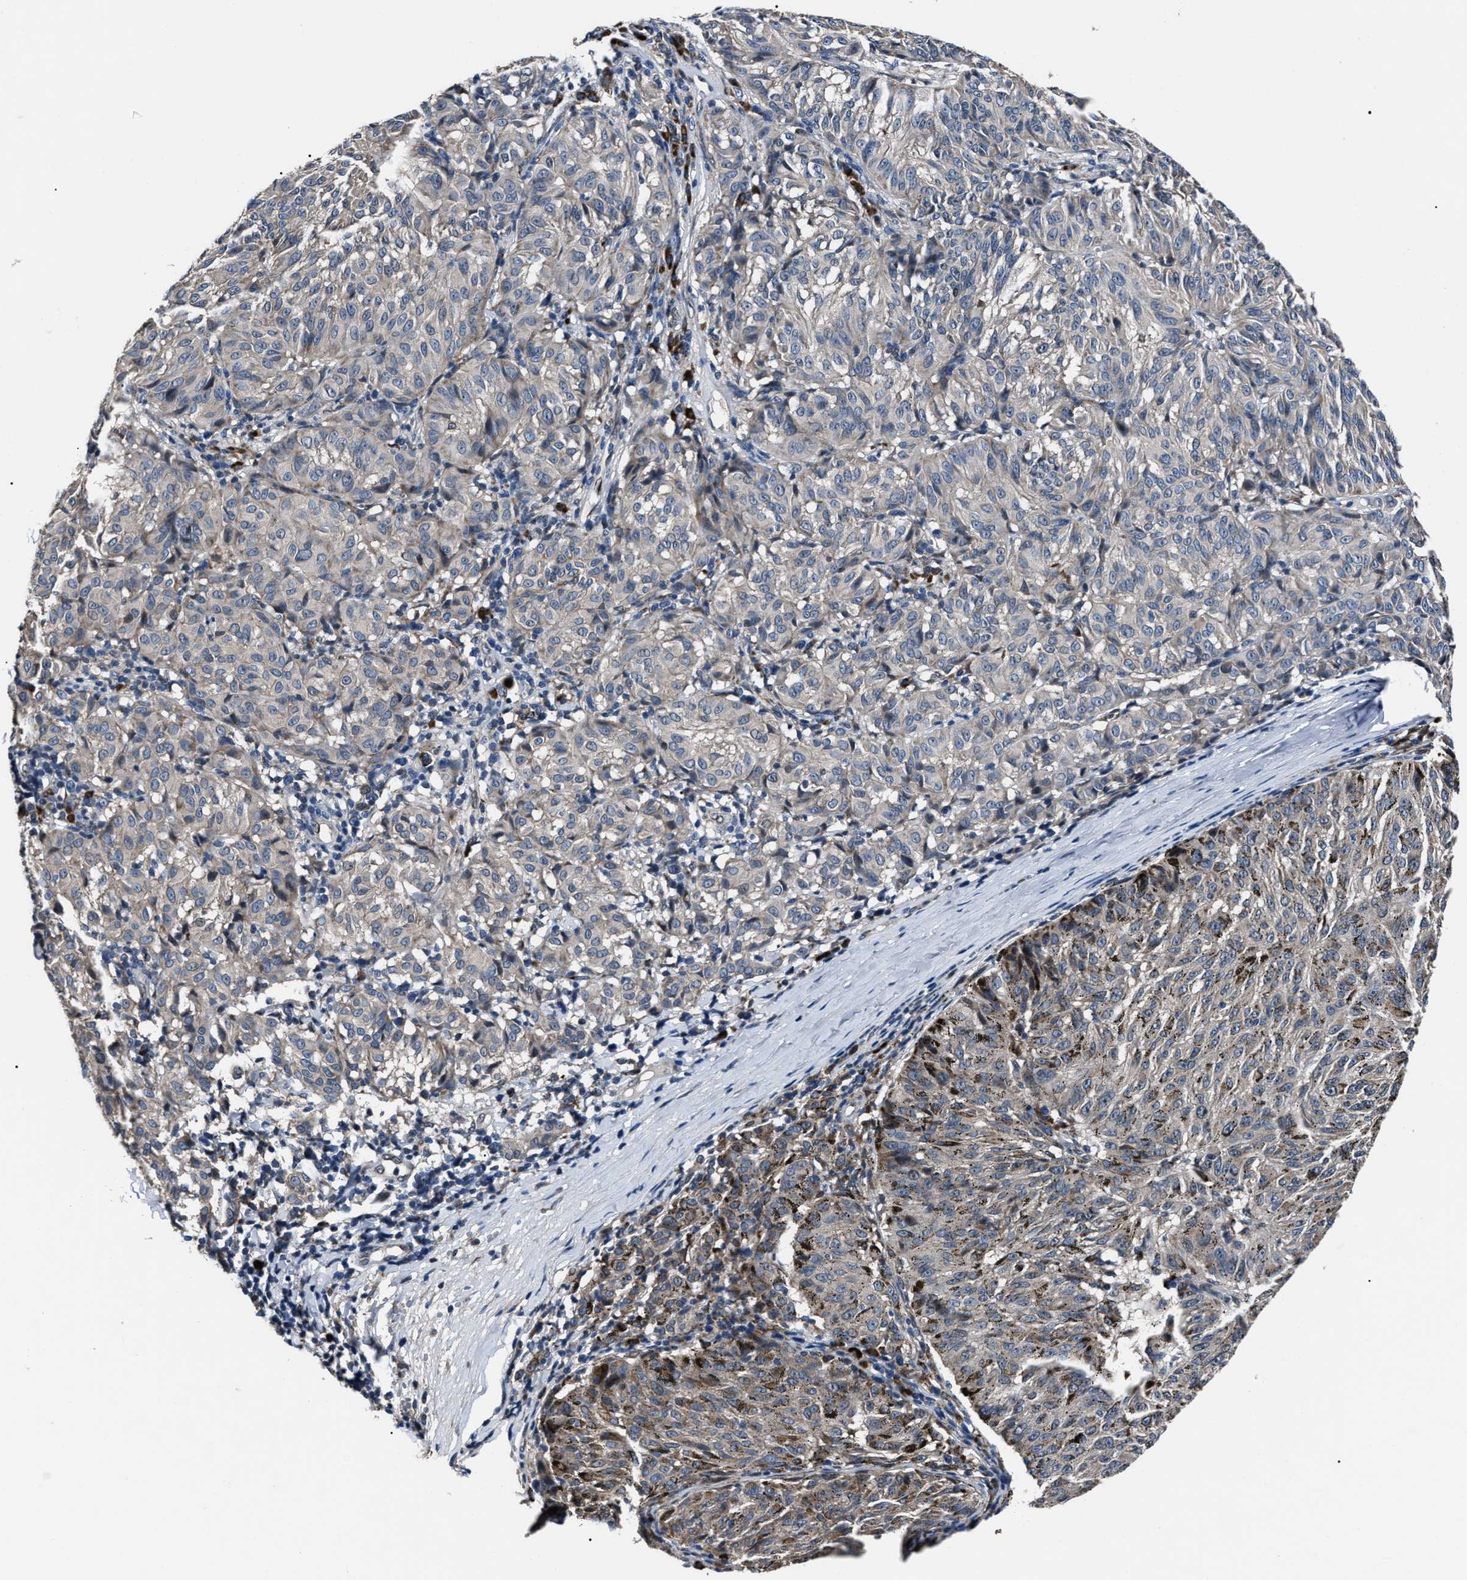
{"staining": {"intensity": "negative", "quantity": "none", "location": "none"}, "tissue": "melanoma", "cell_type": "Tumor cells", "image_type": "cancer", "snomed": [{"axis": "morphology", "description": "Malignant melanoma, NOS"}, {"axis": "topography", "description": "Skin"}], "caption": "This is a histopathology image of immunohistochemistry (IHC) staining of malignant melanoma, which shows no staining in tumor cells. (Stains: DAB IHC with hematoxylin counter stain, Microscopy: brightfield microscopy at high magnification).", "gene": "LRRC14", "patient": {"sex": "female", "age": 72}}